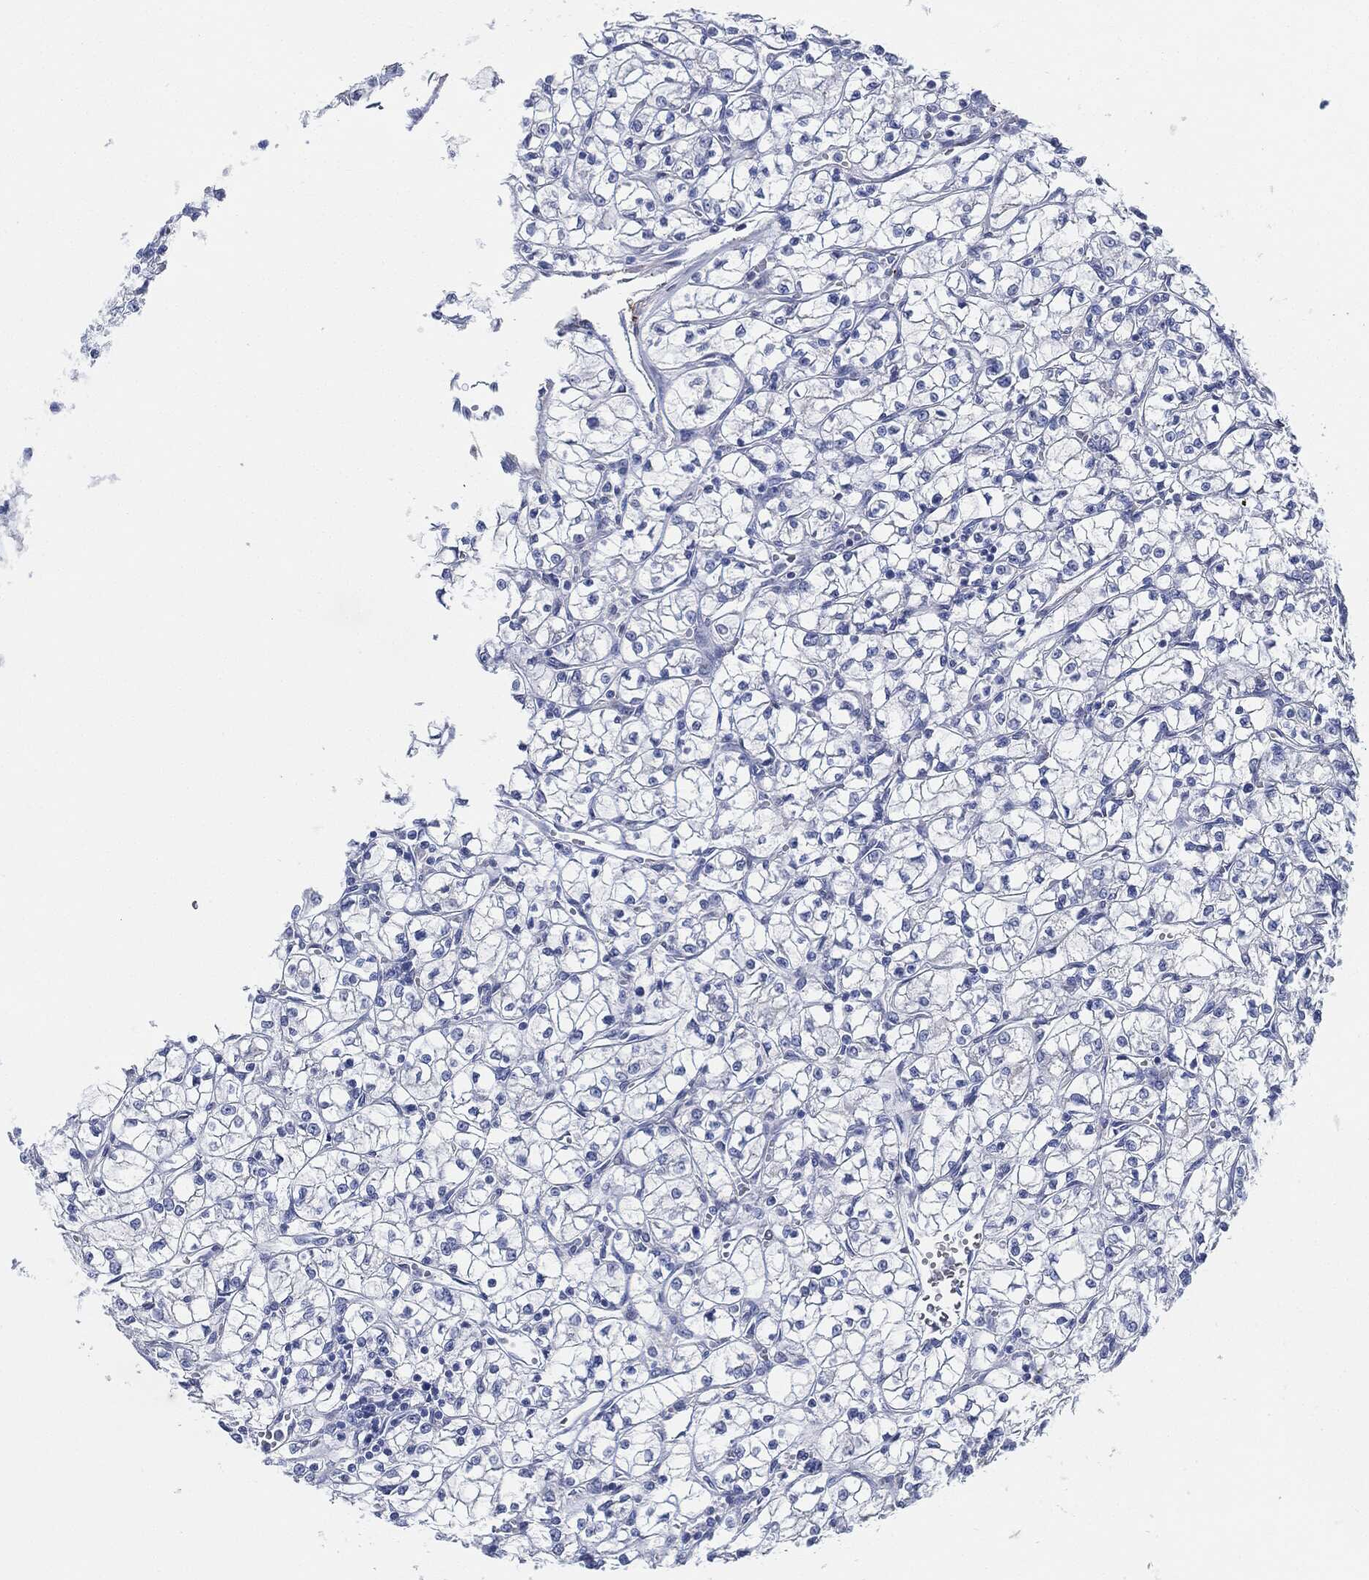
{"staining": {"intensity": "negative", "quantity": "none", "location": "none"}, "tissue": "renal cancer", "cell_type": "Tumor cells", "image_type": "cancer", "snomed": [{"axis": "morphology", "description": "Adenocarcinoma, NOS"}, {"axis": "topography", "description": "Kidney"}], "caption": "Renal cancer (adenocarcinoma) was stained to show a protein in brown. There is no significant expression in tumor cells.", "gene": "TAGLN", "patient": {"sex": "female", "age": 64}}